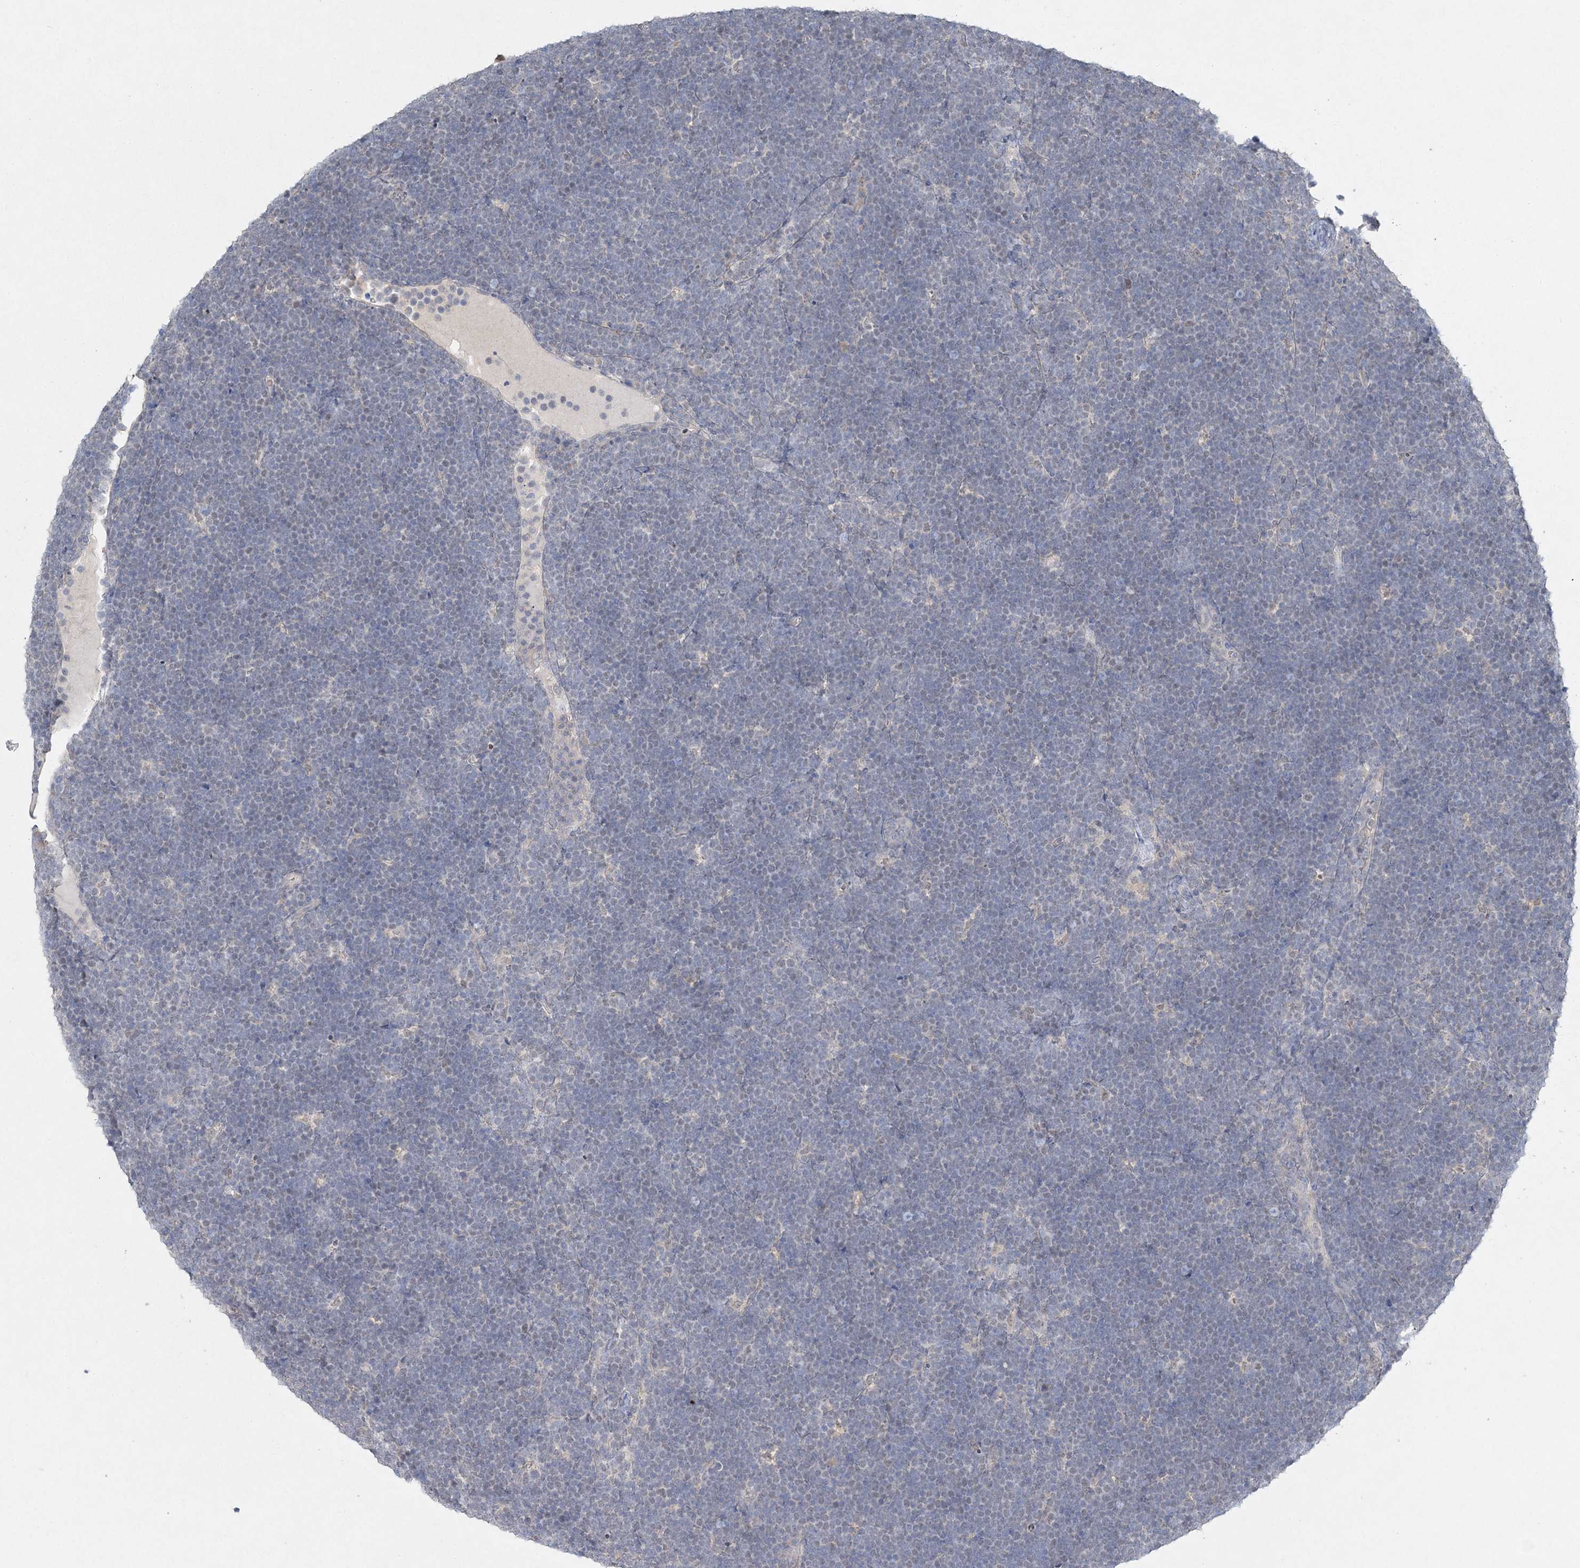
{"staining": {"intensity": "negative", "quantity": "none", "location": "none"}, "tissue": "lymphoma", "cell_type": "Tumor cells", "image_type": "cancer", "snomed": [{"axis": "morphology", "description": "Malignant lymphoma, non-Hodgkin's type, High grade"}, {"axis": "topography", "description": "Lymph node"}], "caption": "High-grade malignant lymphoma, non-Hodgkin's type was stained to show a protein in brown. There is no significant expression in tumor cells. Nuclei are stained in blue.", "gene": "MAT2B", "patient": {"sex": "male", "age": 13}}